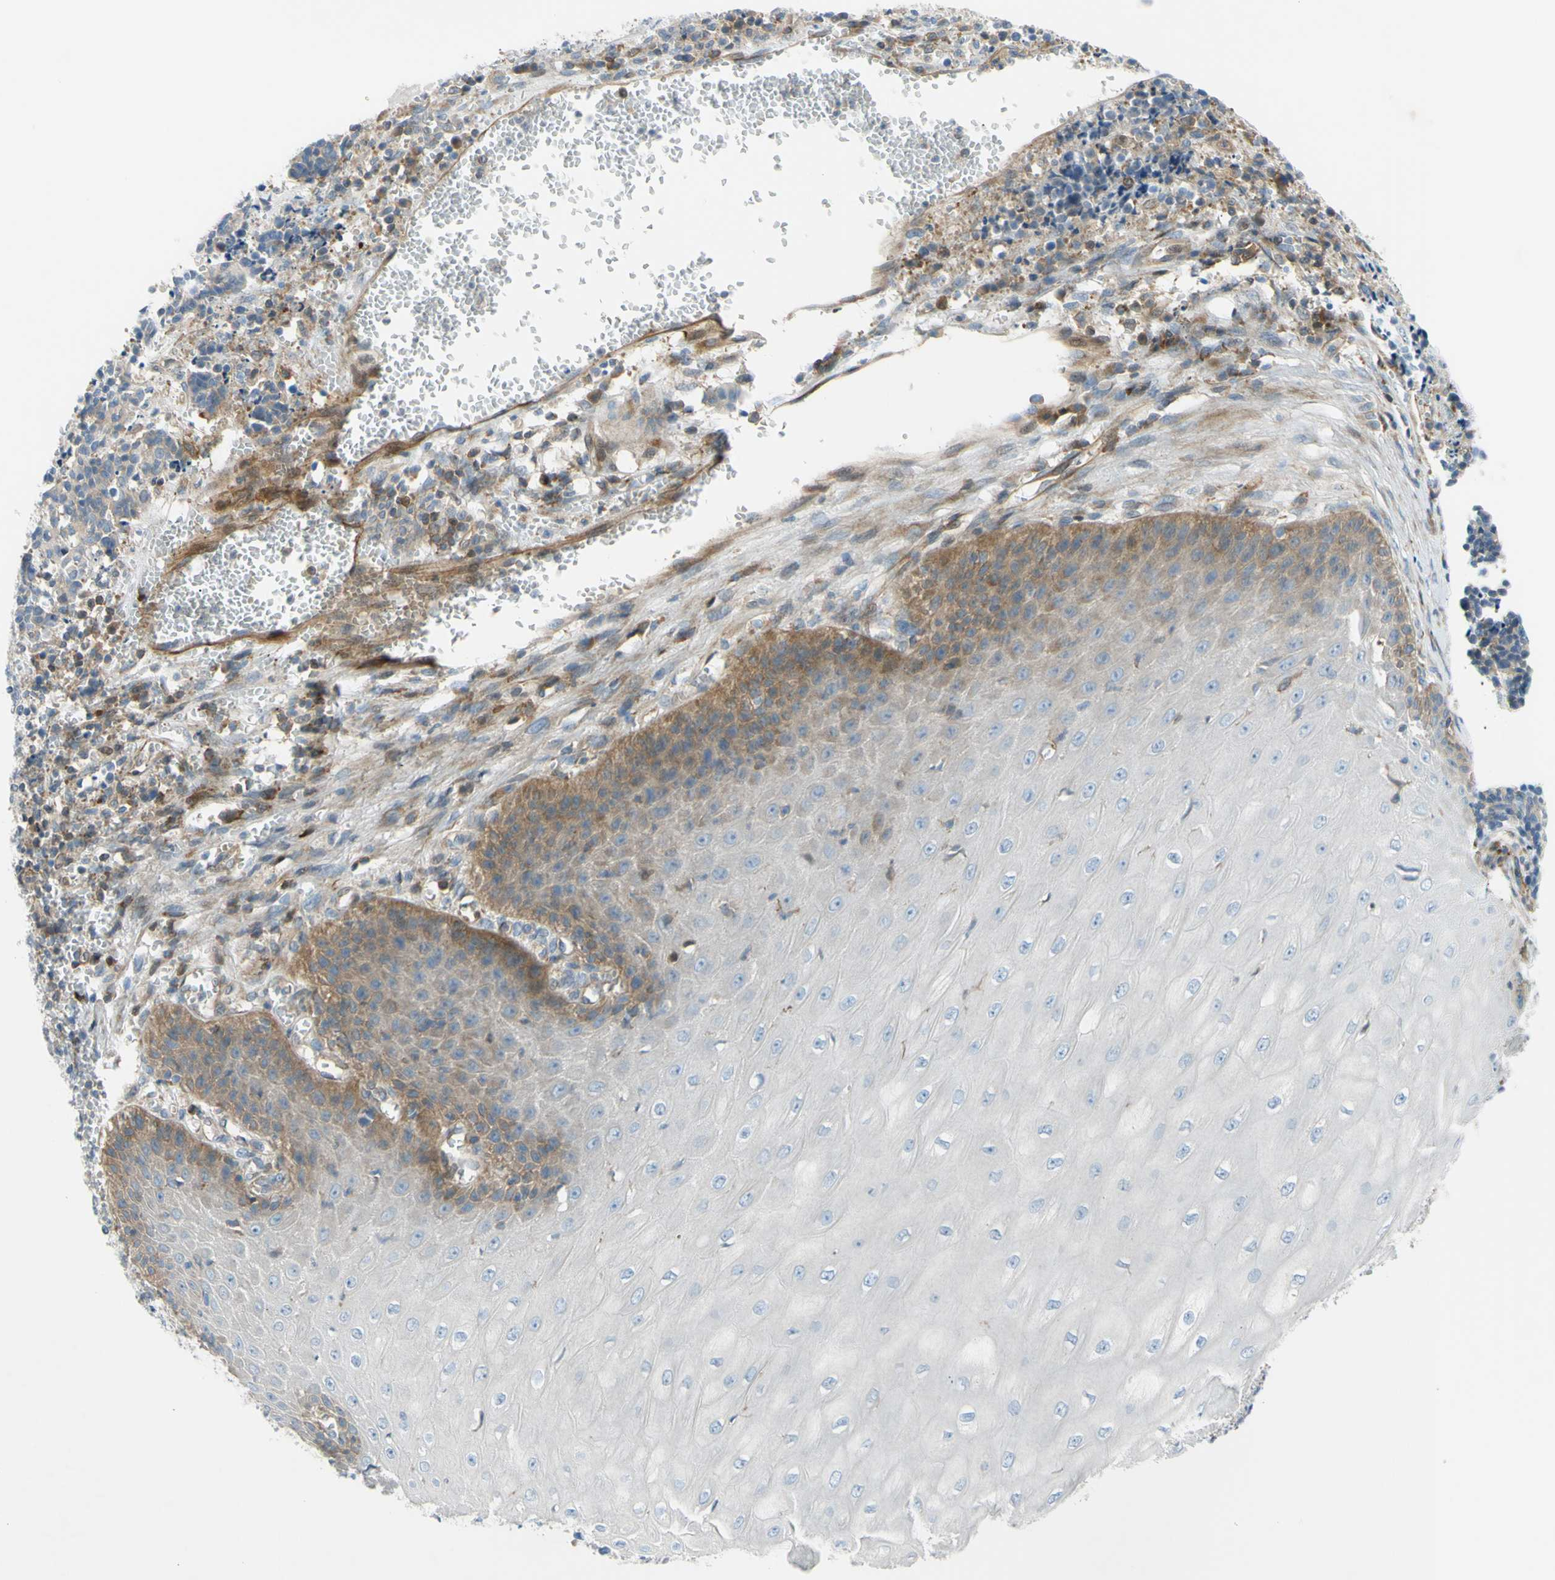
{"staining": {"intensity": "moderate", "quantity": "<25%", "location": "cytoplasmic/membranous"}, "tissue": "cervical cancer", "cell_type": "Tumor cells", "image_type": "cancer", "snomed": [{"axis": "morphology", "description": "Squamous cell carcinoma, NOS"}, {"axis": "topography", "description": "Cervix"}], "caption": "Immunohistochemical staining of human cervical cancer shows low levels of moderate cytoplasmic/membranous positivity in approximately <25% of tumor cells.", "gene": "PAK2", "patient": {"sex": "female", "age": 35}}